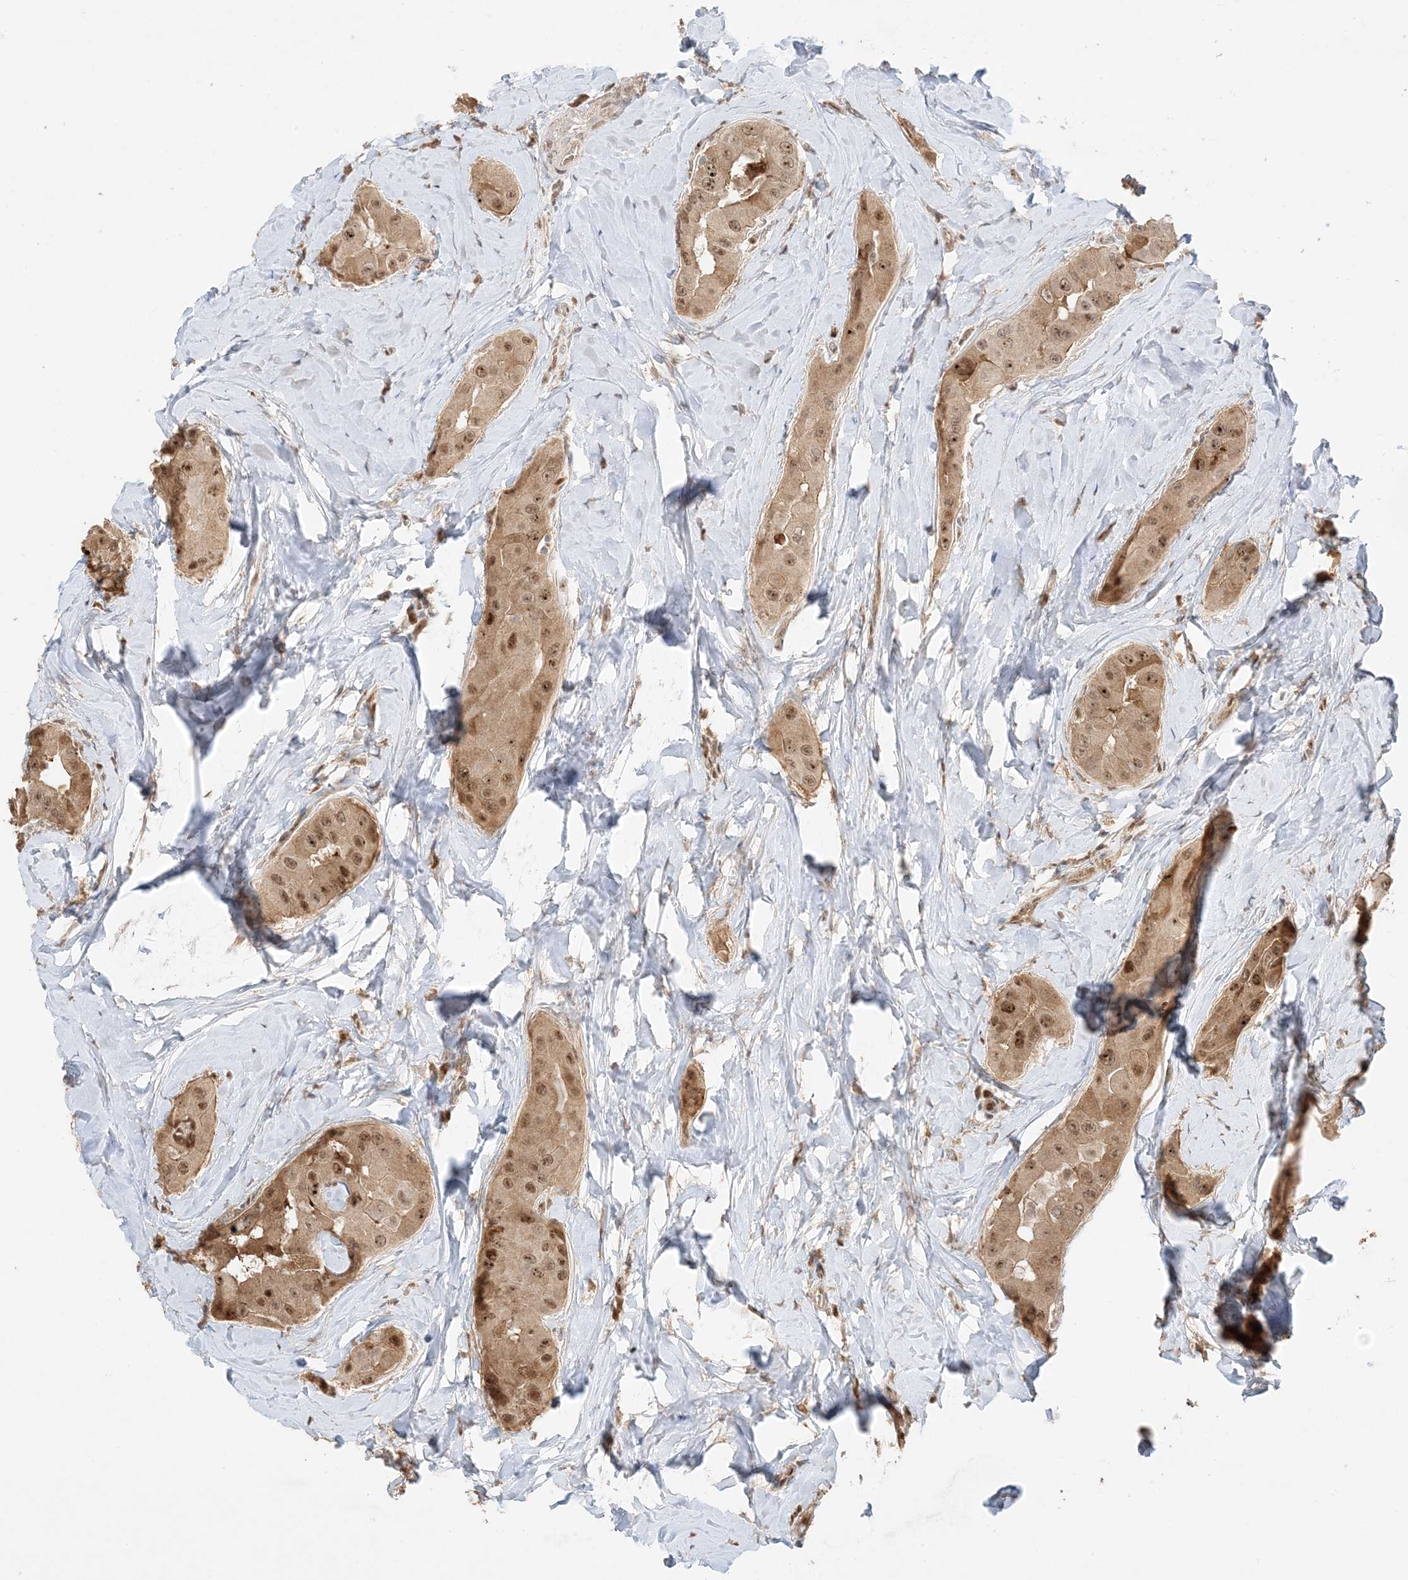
{"staining": {"intensity": "moderate", "quantity": ">75%", "location": "cytoplasmic/membranous,nuclear"}, "tissue": "thyroid cancer", "cell_type": "Tumor cells", "image_type": "cancer", "snomed": [{"axis": "morphology", "description": "Papillary adenocarcinoma, NOS"}, {"axis": "topography", "description": "Thyroid gland"}], "caption": "Papillary adenocarcinoma (thyroid) stained with immunohistochemistry exhibits moderate cytoplasmic/membranous and nuclear expression in approximately >75% of tumor cells. (DAB (3,3'-diaminobenzidine) IHC, brown staining for protein, blue staining for nuclei).", "gene": "ZBTB41", "patient": {"sex": "male", "age": 33}}